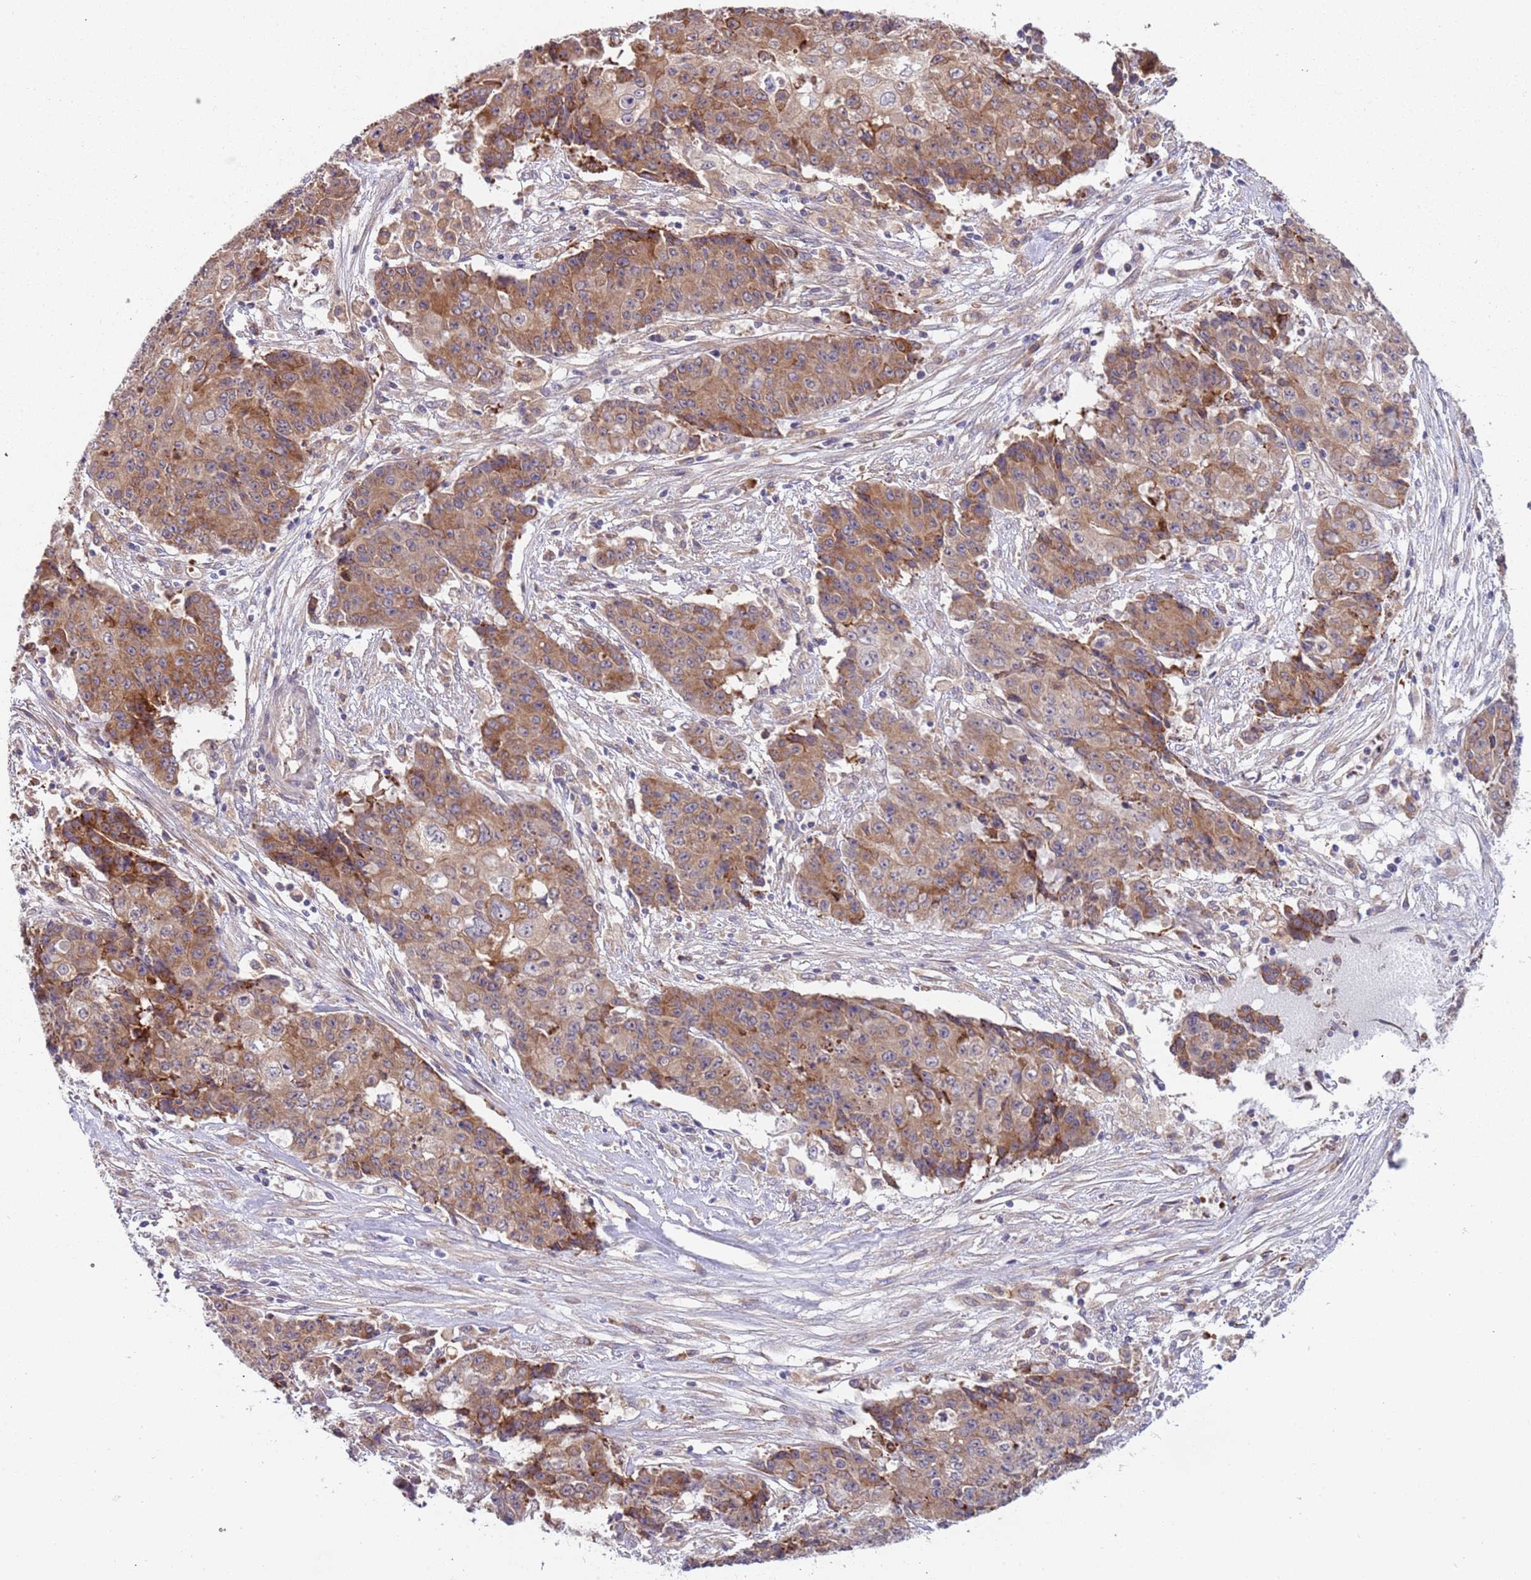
{"staining": {"intensity": "moderate", "quantity": ">75%", "location": "cytoplasmic/membranous"}, "tissue": "ovarian cancer", "cell_type": "Tumor cells", "image_type": "cancer", "snomed": [{"axis": "morphology", "description": "Carcinoma, endometroid"}, {"axis": "topography", "description": "Ovary"}], "caption": "Human ovarian endometroid carcinoma stained with a protein marker shows moderate staining in tumor cells.", "gene": "VWCE", "patient": {"sex": "female", "age": 42}}